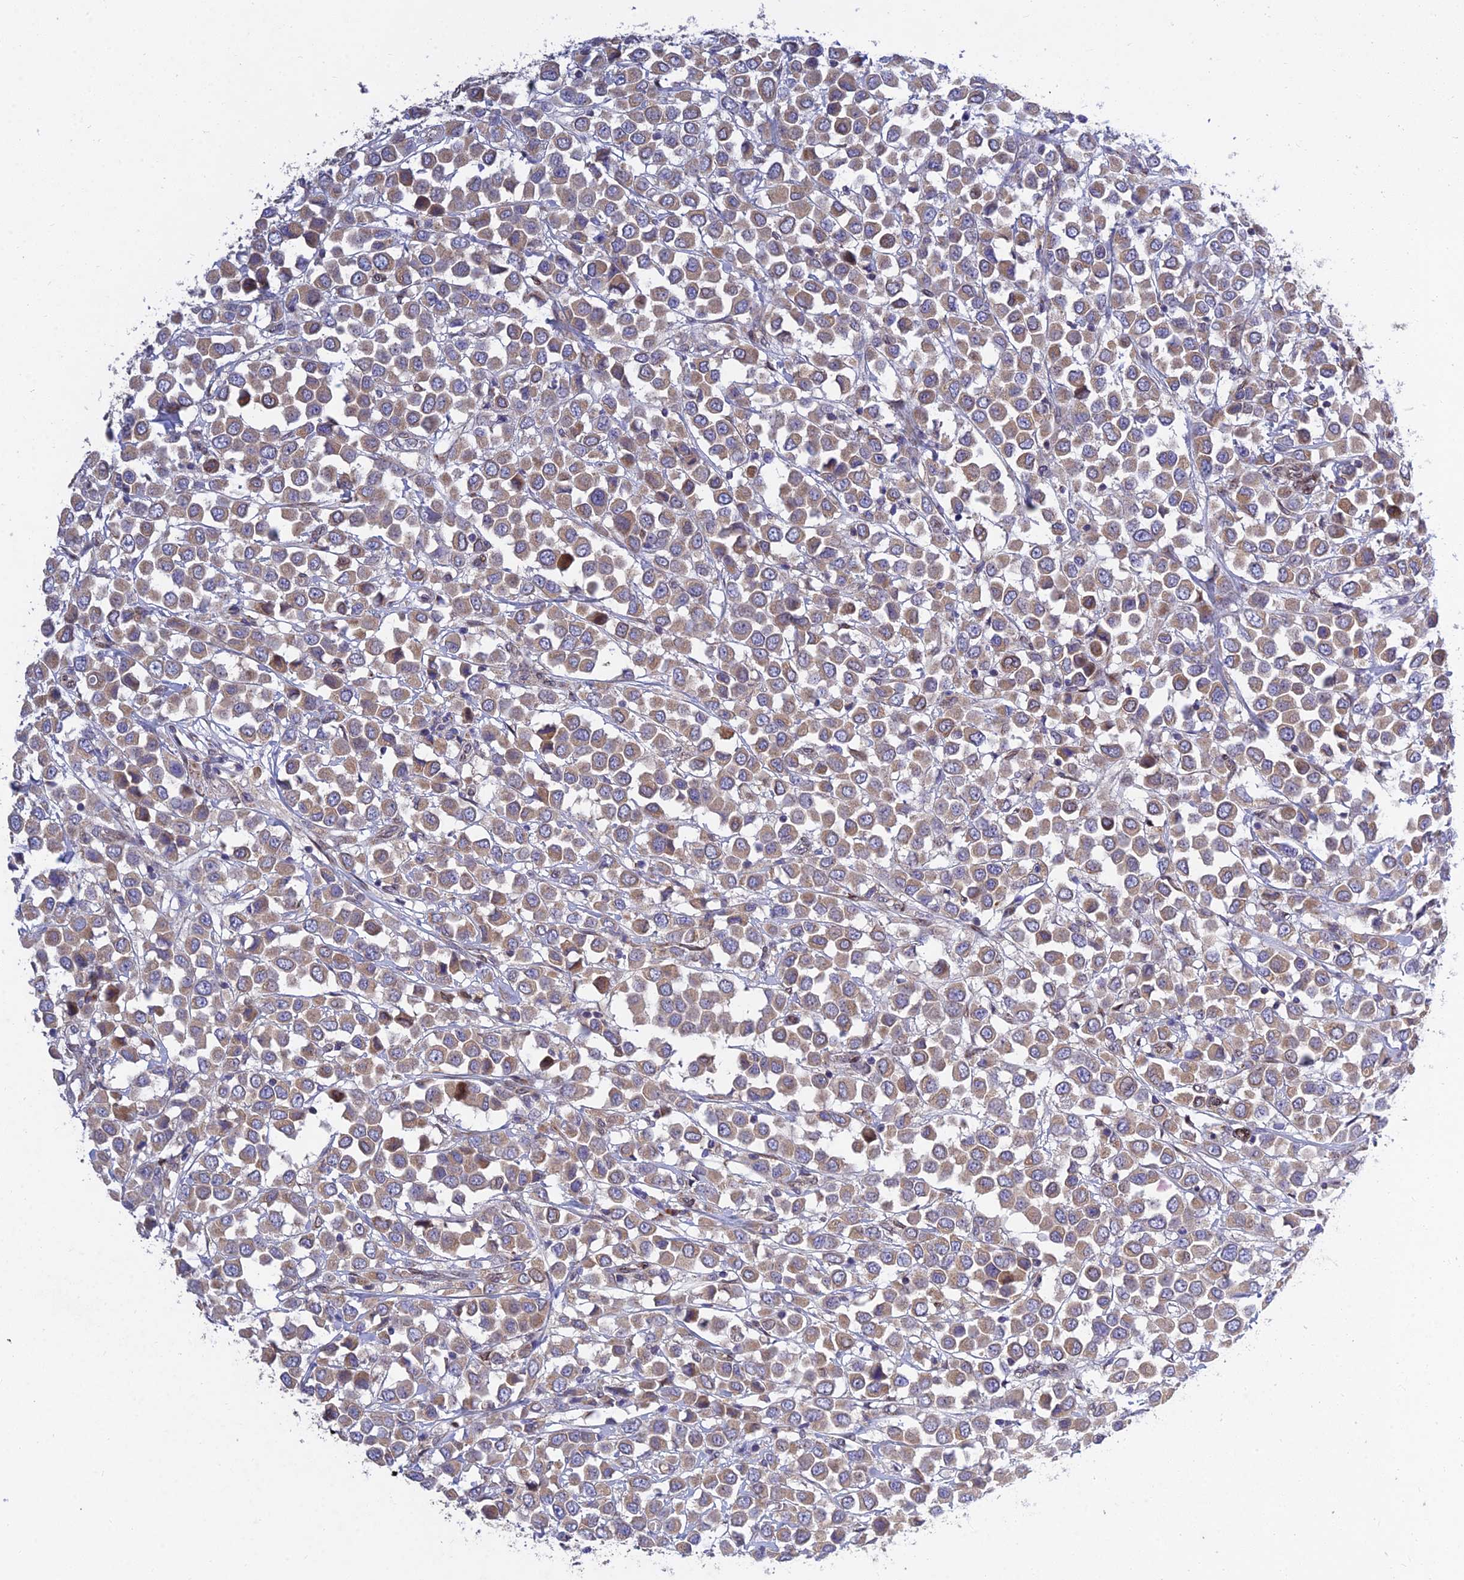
{"staining": {"intensity": "weak", "quantity": ">75%", "location": "cytoplasmic/membranous"}, "tissue": "breast cancer", "cell_type": "Tumor cells", "image_type": "cancer", "snomed": [{"axis": "morphology", "description": "Duct carcinoma"}, {"axis": "topography", "description": "Breast"}], "caption": "Breast cancer (invasive ductal carcinoma) stained with a protein marker demonstrates weak staining in tumor cells.", "gene": "MGAT2", "patient": {"sex": "female", "age": 61}}